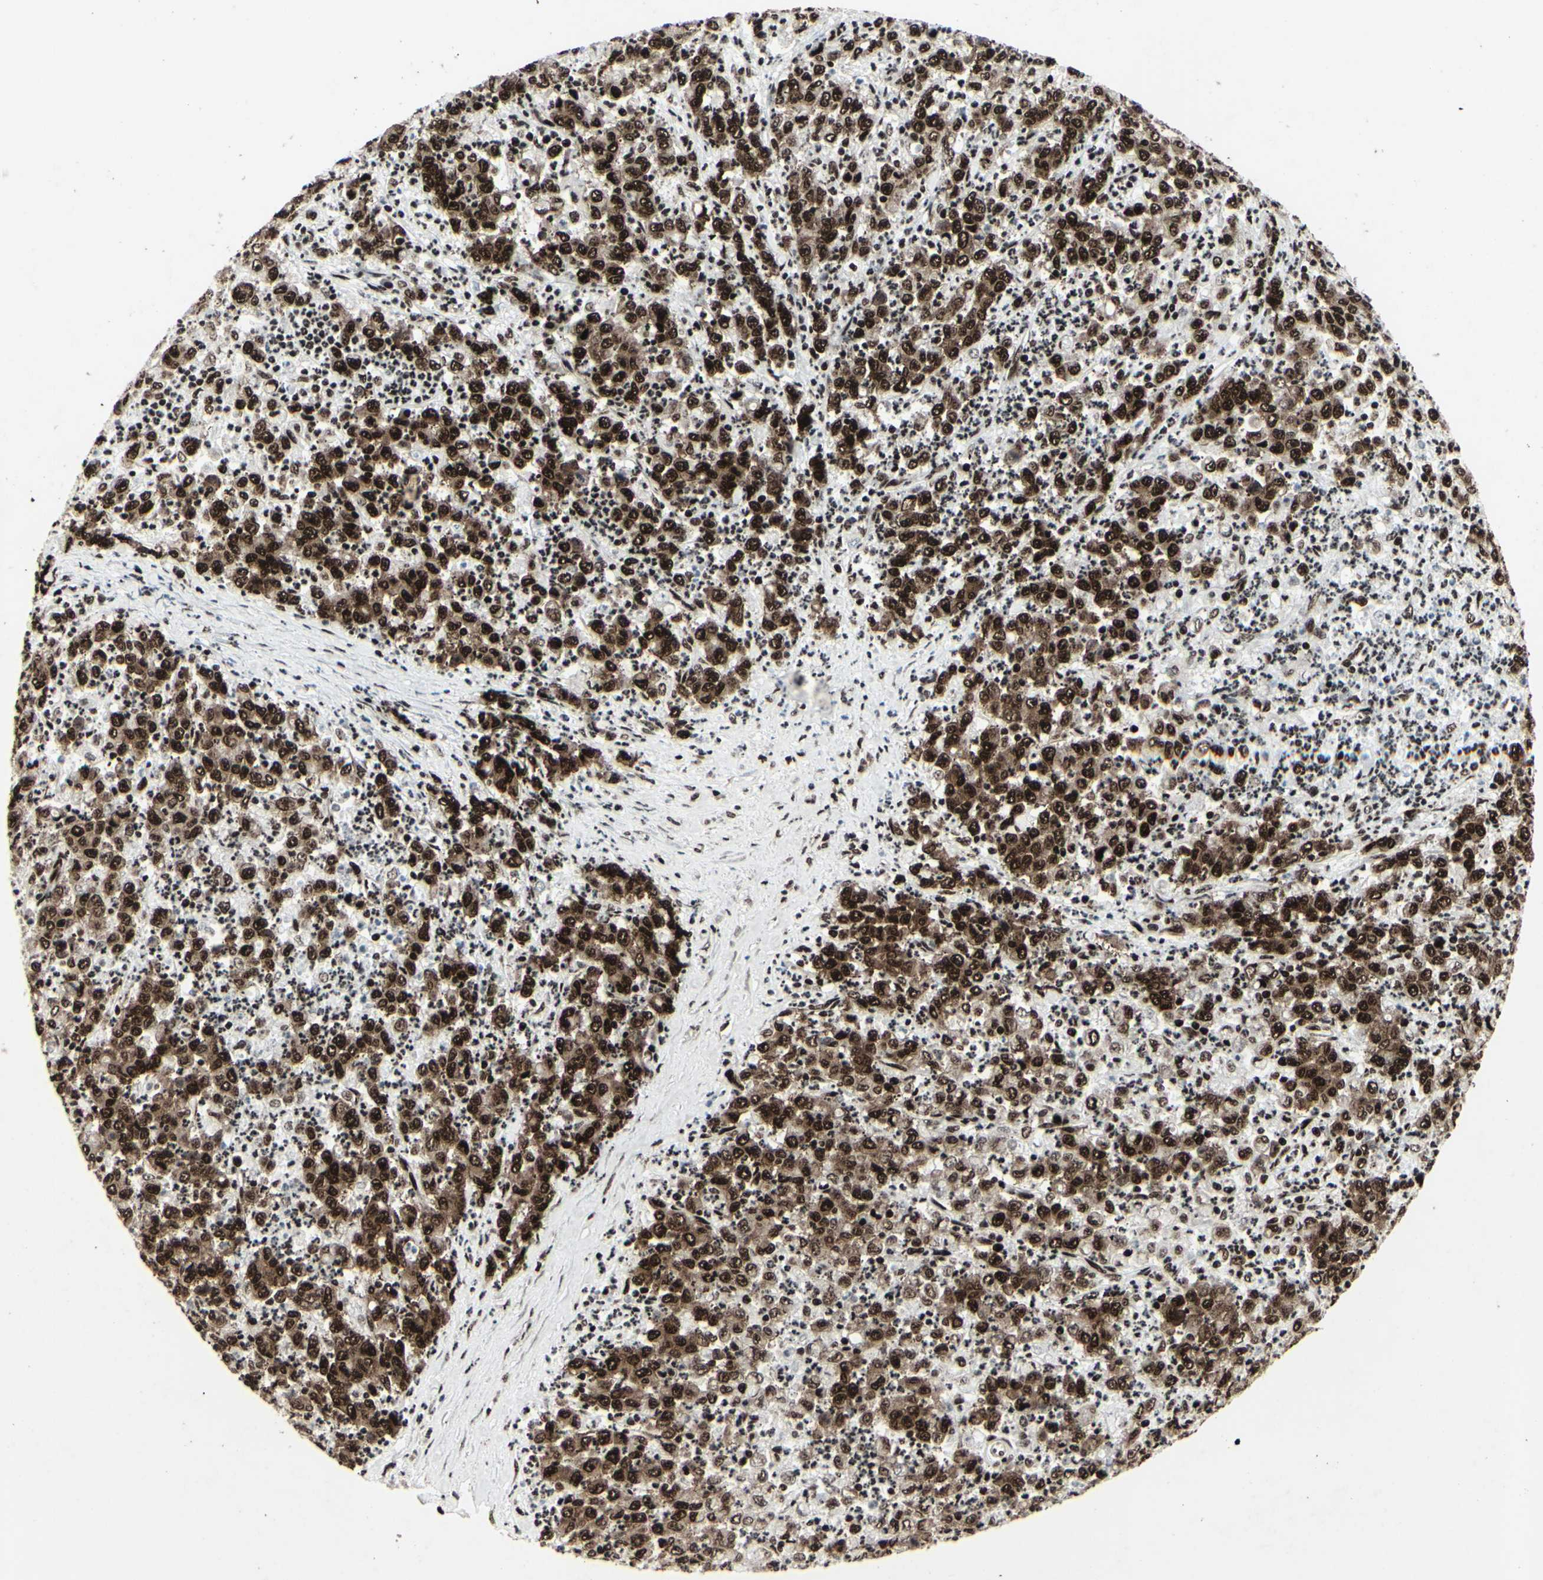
{"staining": {"intensity": "strong", "quantity": ">75%", "location": "cytoplasmic/membranous,nuclear"}, "tissue": "stomach cancer", "cell_type": "Tumor cells", "image_type": "cancer", "snomed": [{"axis": "morphology", "description": "Adenocarcinoma, NOS"}, {"axis": "topography", "description": "Stomach, lower"}], "caption": "Stomach cancer stained with immunohistochemistry (IHC) displays strong cytoplasmic/membranous and nuclear expression in approximately >75% of tumor cells.", "gene": "U2AF2", "patient": {"sex": "female", "age": 71}}